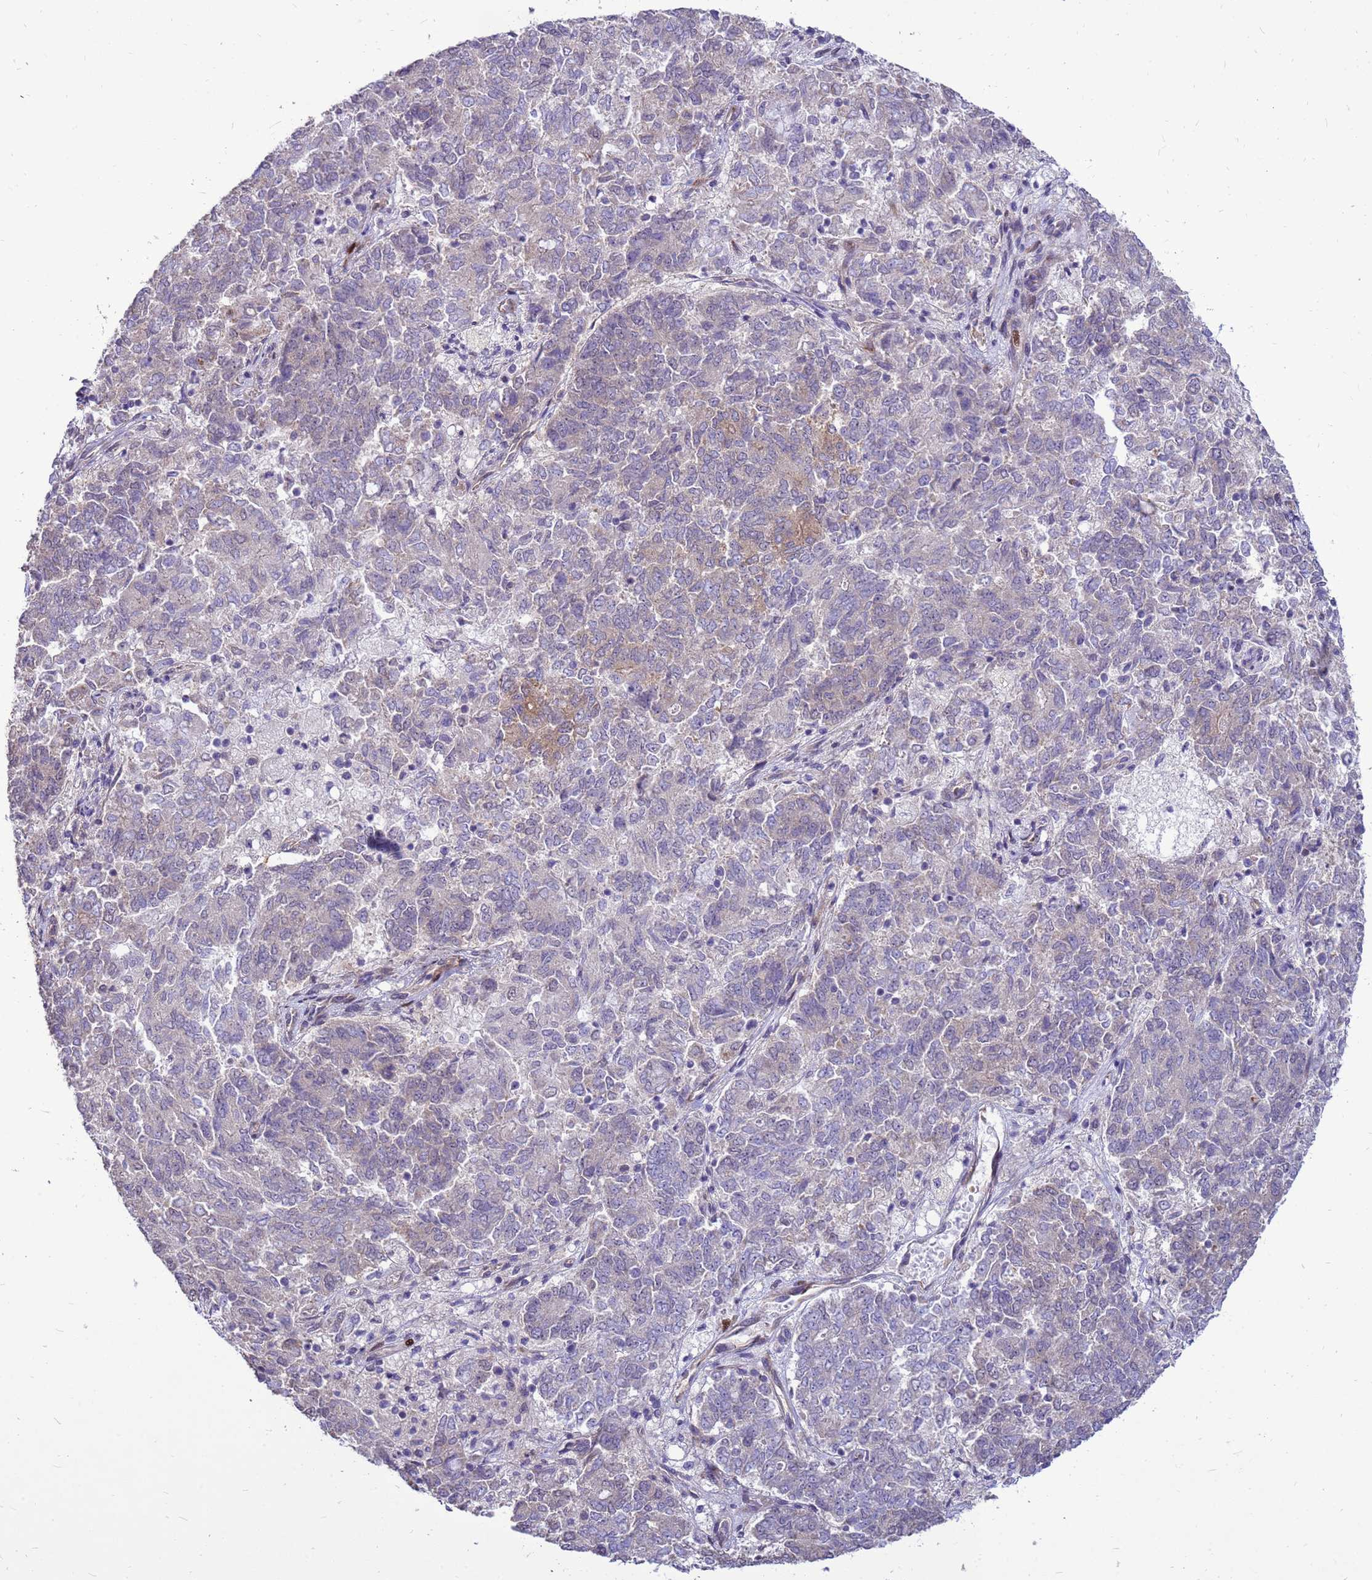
{"staining": {"intensity": "weak", "quantity": "<25%", "location": "cytoplasmic/membranous"}, "tissue": "endometrial cancer", "cell_type": "Tumor cells", "image_type": "cancer", "snomed": [{"axis": "morphology", "description": "Adenocarcinoma, NOS"}, {"axis": "topography", "description": "Endometrium"}], "caption": "Human adenocarcinoma (endometrial) stained for a protein using immunohistochemistry shows no staining in tumor cells.", "gene": "RSPO1", "patient": {"sex": "female", "age": 80}}